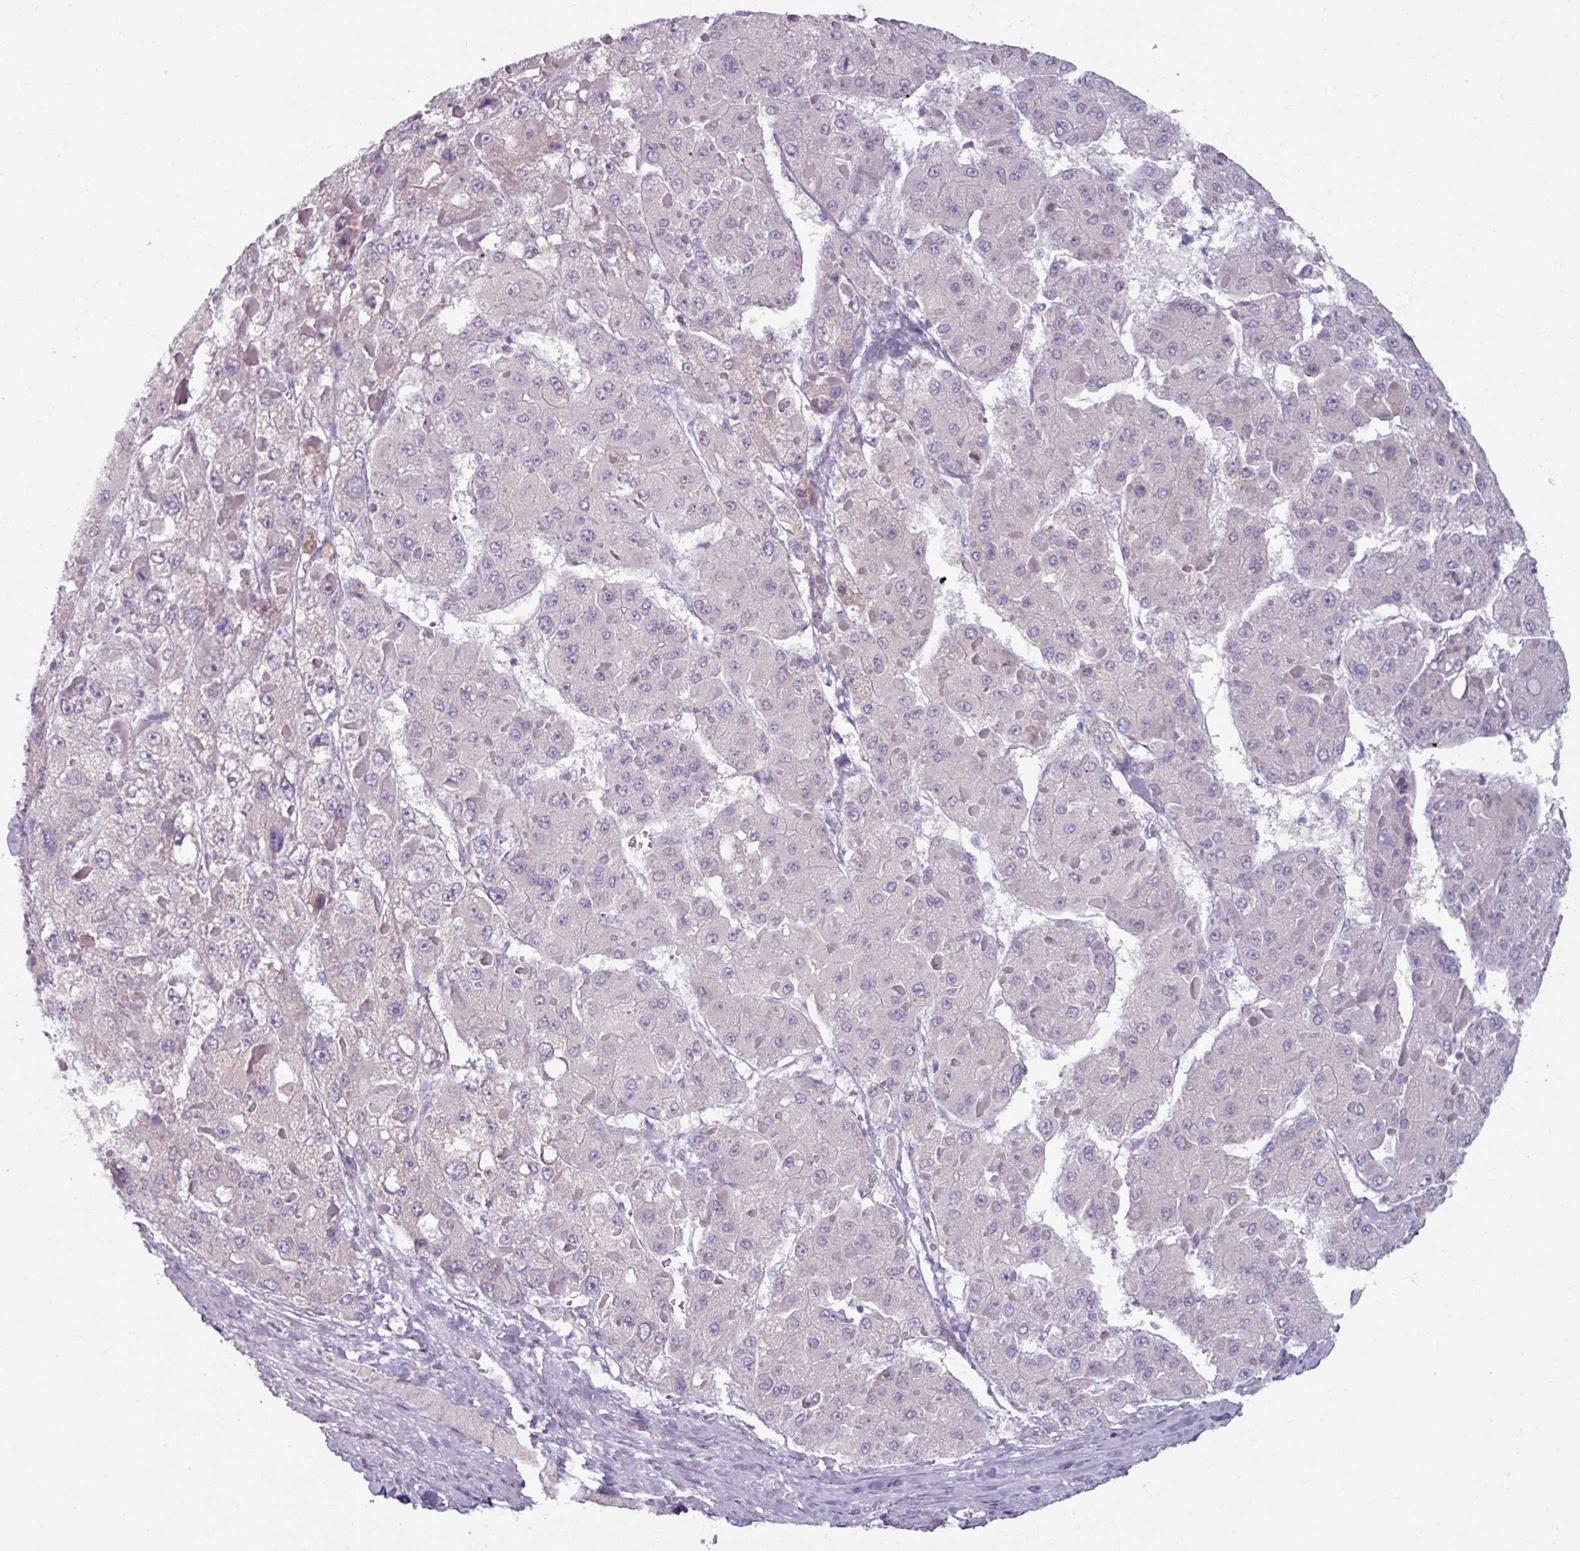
{"staining": {"intensity": "negative", "quantity": "none", "location": "none"}, "tissue": "liver cancer", "cell_type": "Tumor cells", "image_type": "cancer", "snomed": [{"axis": "morphology", "description": "Carcinoma, Hepatocellular, NOS"}, {"axis": "topography", "description": "Liver"}], "caption": "DAB (3,3'-diaminobenzidine) immunohistochemical staining of liver hepatocellular carcinoma shows no significant positivity in tumor cells.", "gene": "SMIM11", "patient": {"sex": "female", "age": 73}}